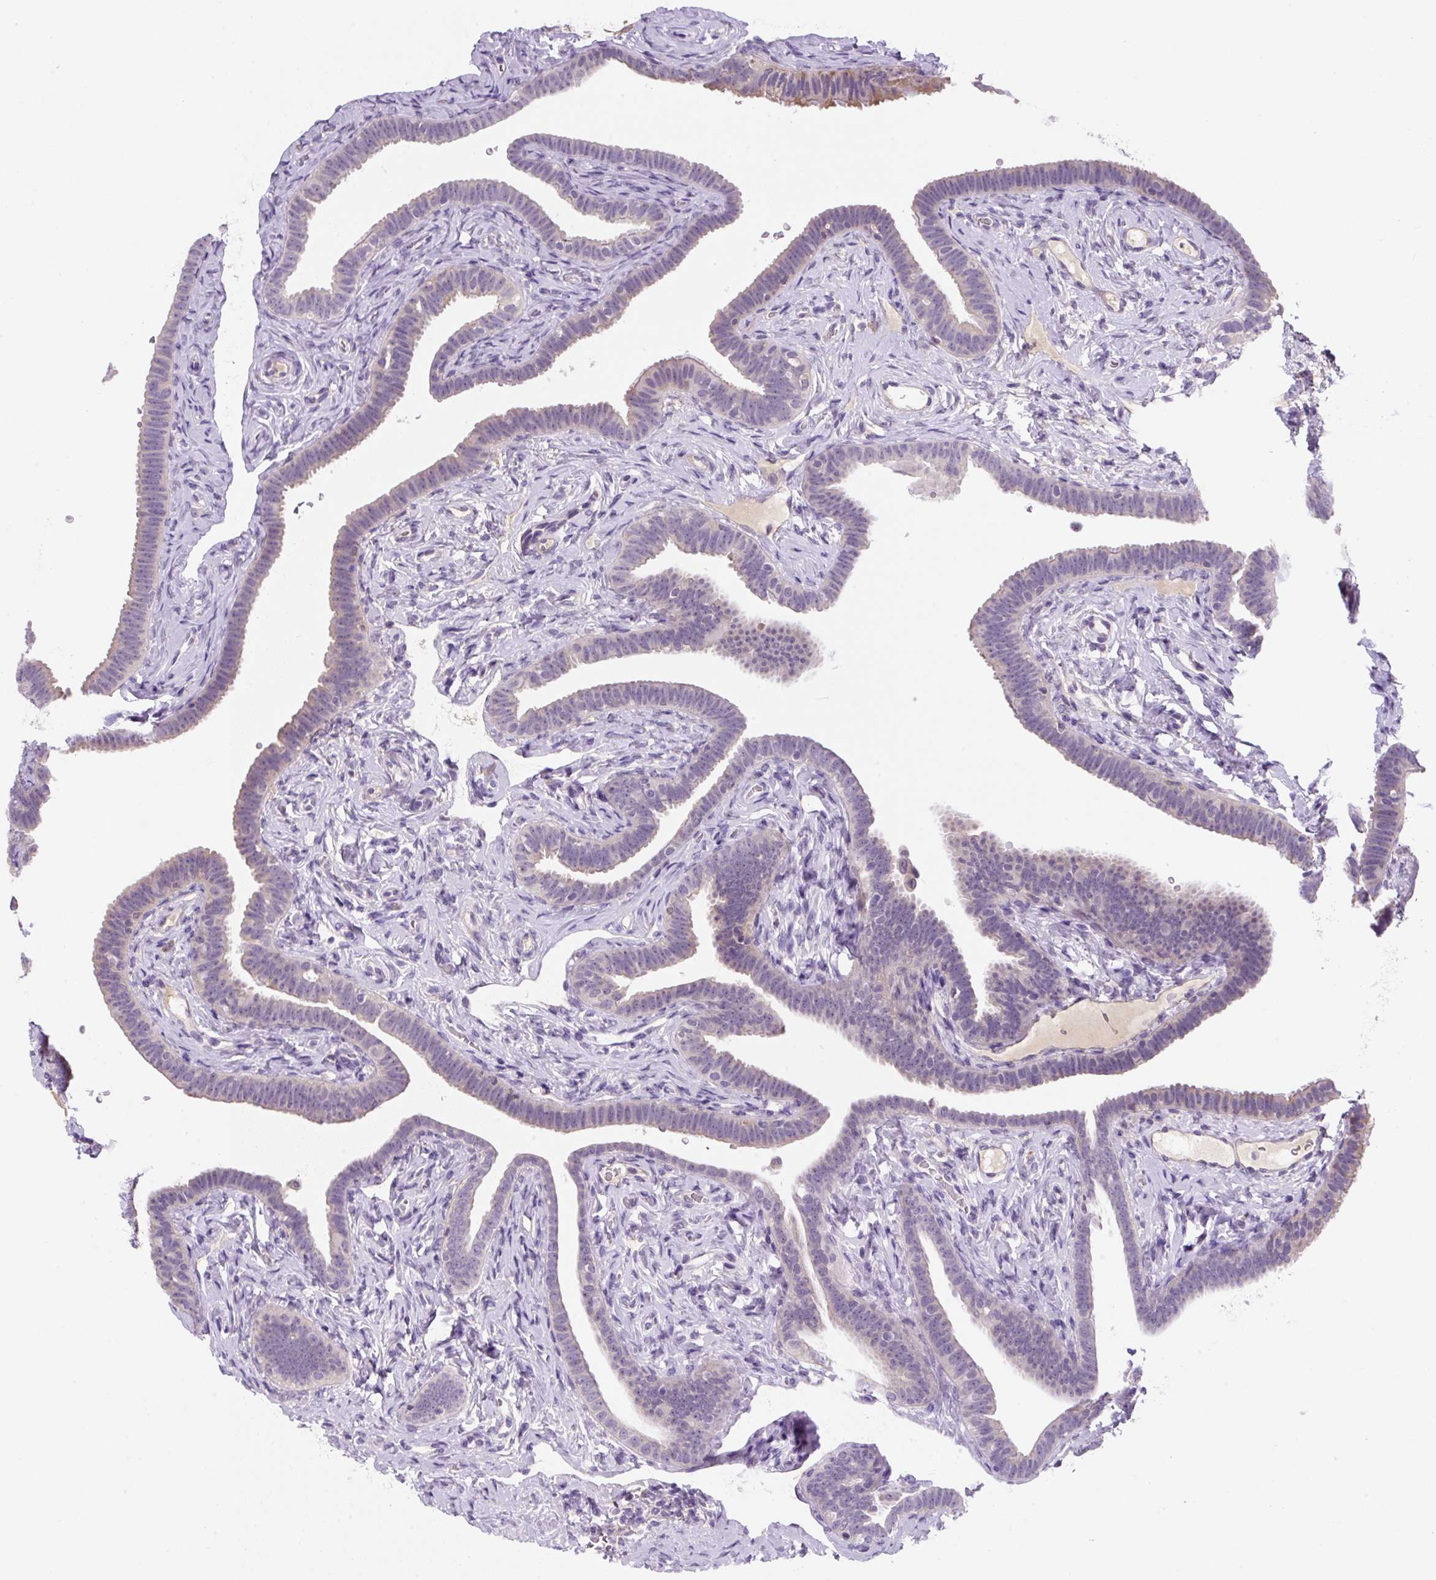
{"staining": {"intensity": "negative", "quantity": "none", "location": "none"}, "tissue": "fallopian tube", "cell_type": "Glandular cells", "image_type": "normal", "snomed": [{"axis": "morphology", "description": "Normal tissue, NOS"}, {"axis": "topography", "description": "Fallopian tube"}], "caption": "The immunohistochemistry histopathology image has no significant expression in glandular cells of fallopian tube.", "gene": "FZD5", "patient": {"sex": "female", "age": 69}}